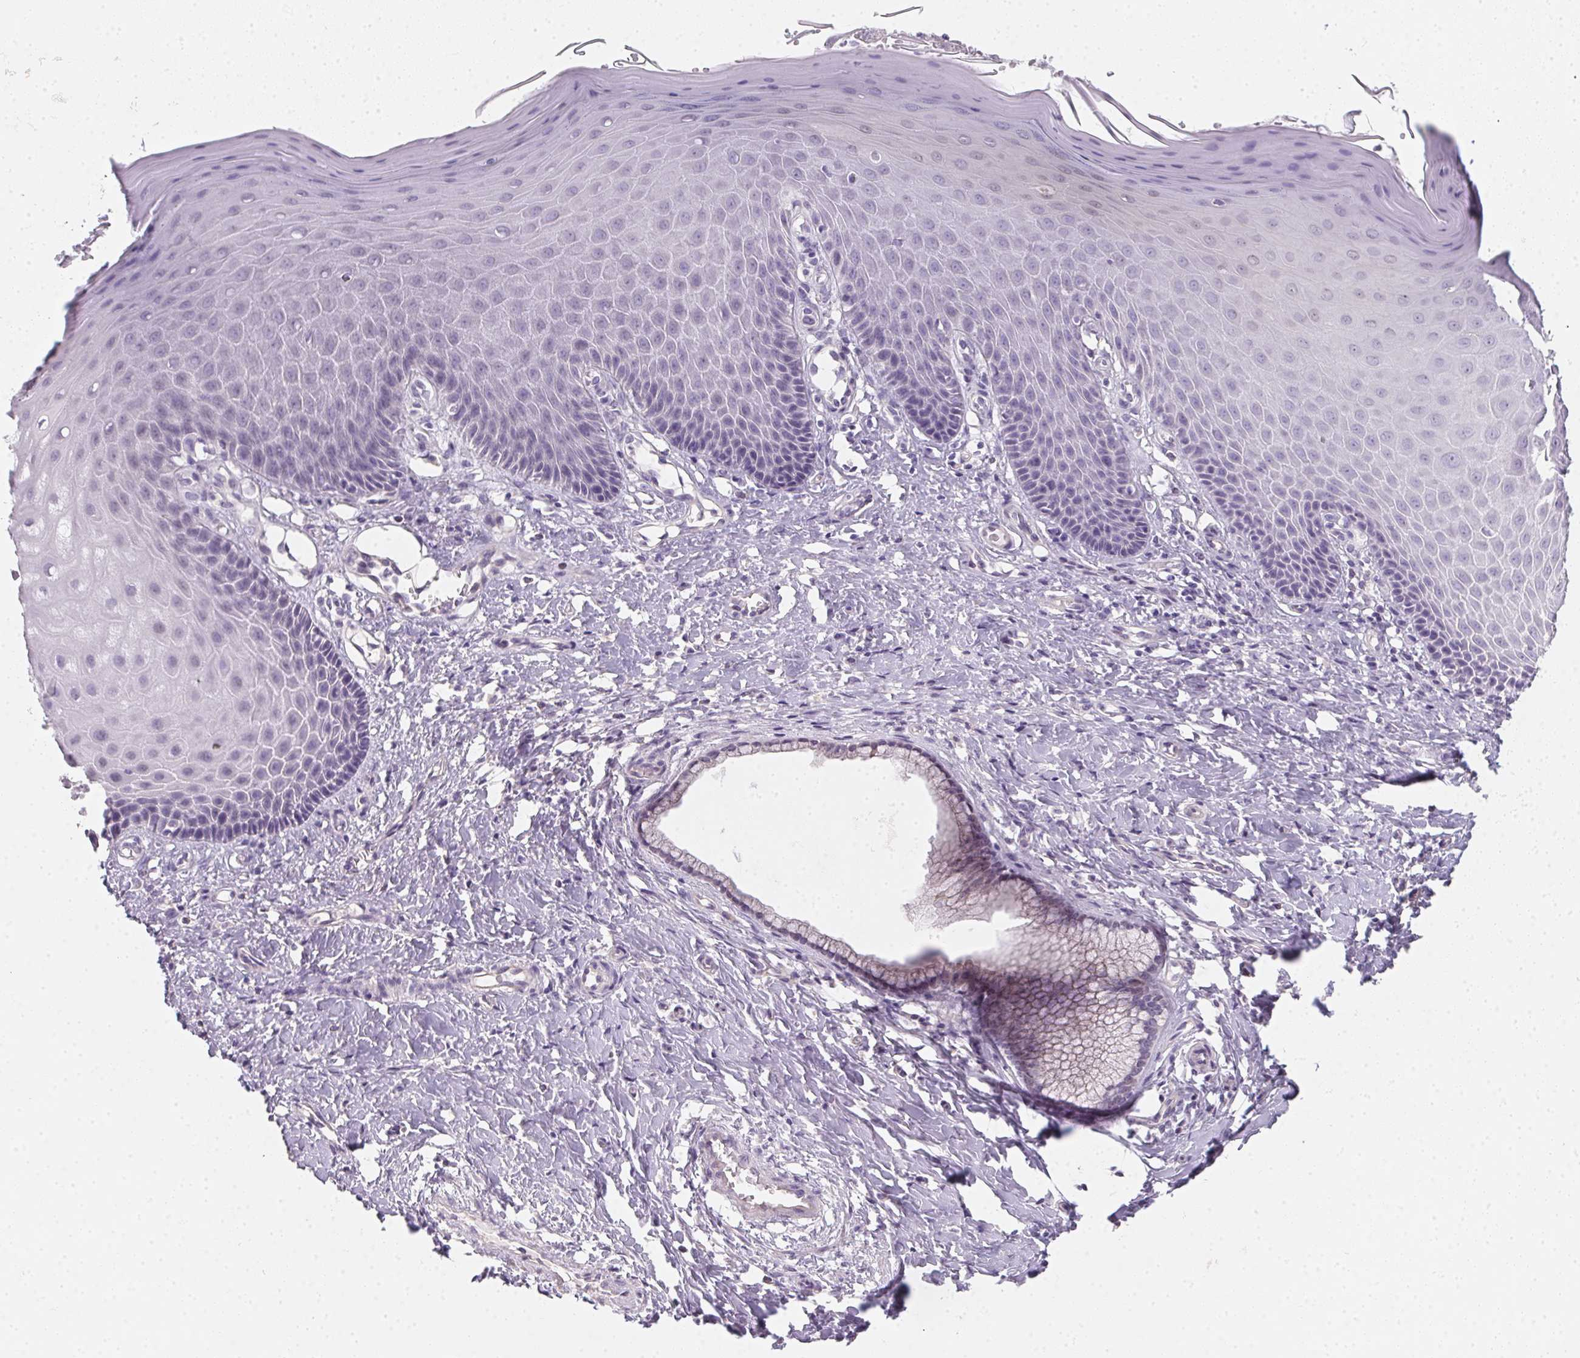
{"staining": {"intensity": "negative", "quantity": "none", "location": "none"}, "tissue": "vagina", "cell_type": "Squamous epithelial cells", "image_type": "normal", "snomed": [{"axis": "morphology", "description": "Normal tissue, NOS"}, {"axis": "topography", "description": "Vagina"}], "caption": "This is a histopathology image of immunohistochemistry staining of benign vagina, which shows no expression in squamous epithelial cells.", "gene": "ZBBX", "patient": {"sex": "female", "age": 83}}